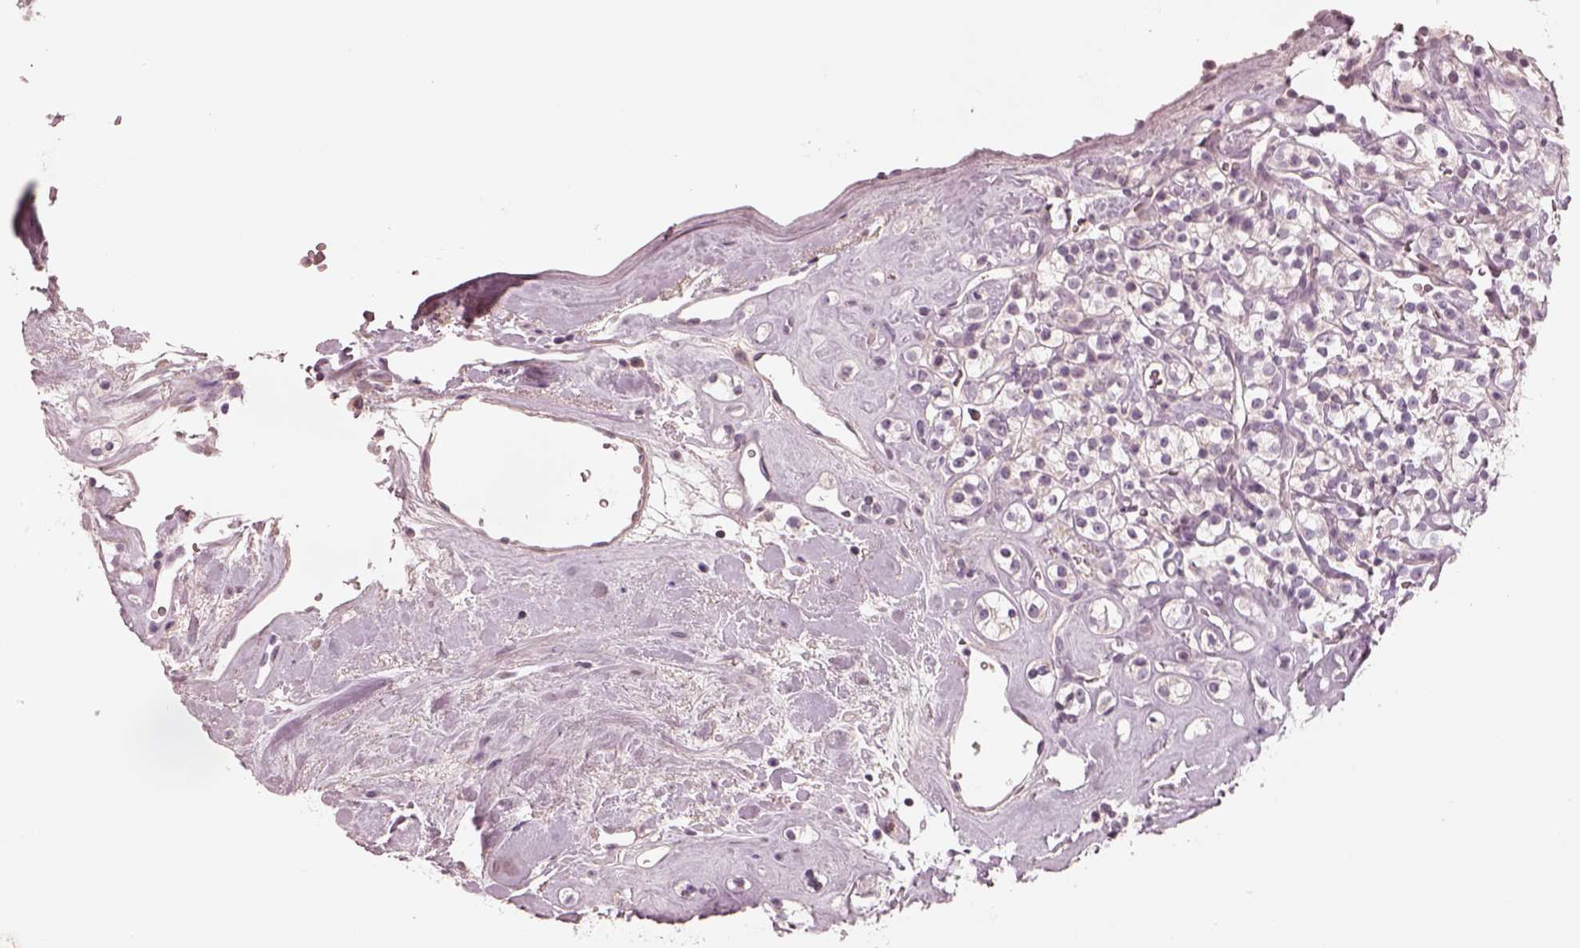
{"staining": {"intensity": "negative", "quantity": "none", "location": "none"}, "tissue": "renal cancer", "cell_type": "Tumor cells", "image_type": "cancer", "snomed": [{"axis": "morphology", "description": "Adenocarcinoma, NOS"}, {"axis": "topography", "description": "Kidney"}], "caption": "High magnification brightfield microscopy of renal cancer (adenocarcinoma) stained with DAB (3,3'-diaminobenzidine) (brown) and counterstained with hematoxylin (blue): tumor cells show no significant staining. The staining was performed using DAB to visualize the protein expression in brown, while the nuclei were stained in blue with hematoxylin (Magnification: 20x).", "gene": "SDCBP2", "patient": {"sex": "male", "age": 77}}